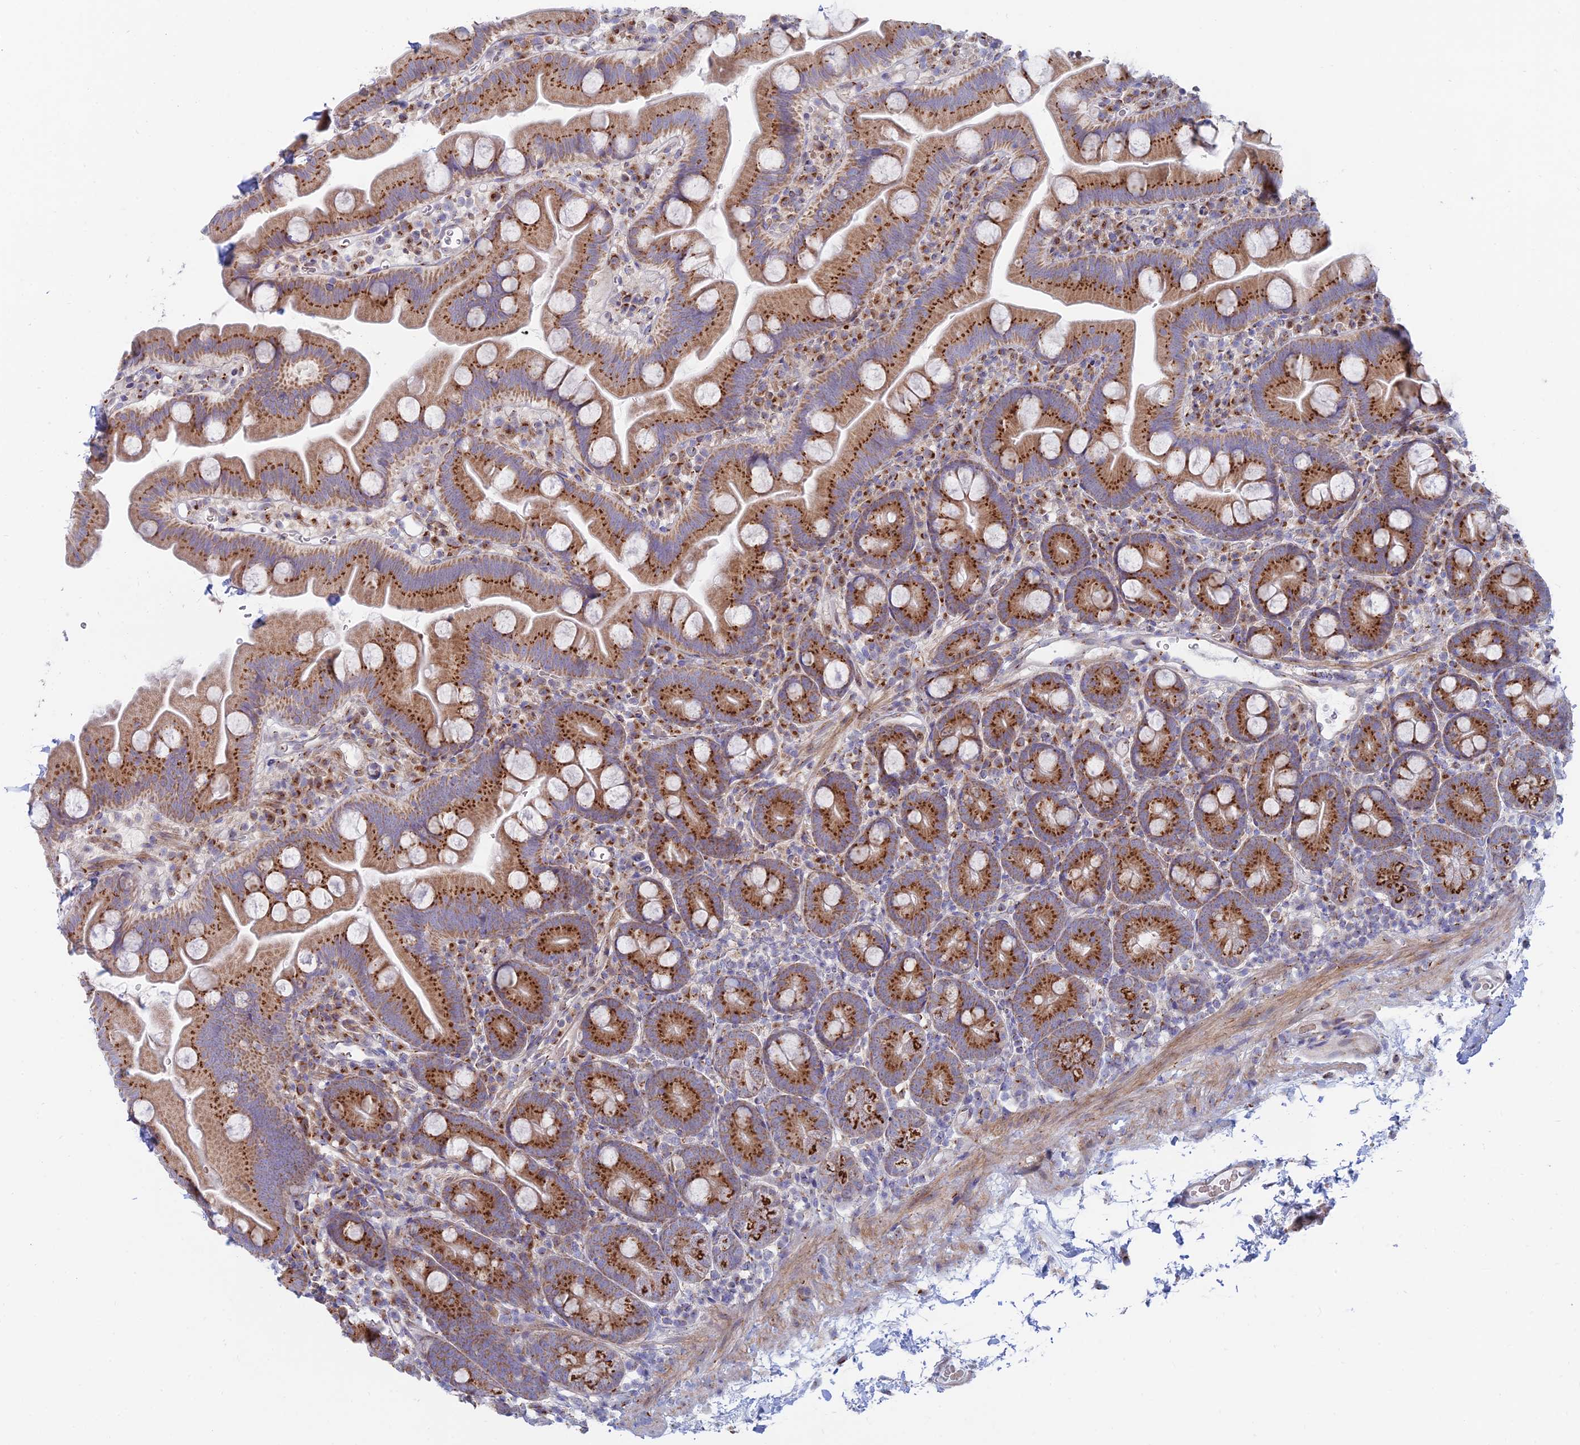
{"staining": {"intensity": "strong", "quantity": ">75%", "location": "cytoplasmic/membranous"}, "tissue": "small intestine", "cell_type": "Glandular cells", "image_type": "normal", "snomed": [{"axis": "morphology", "description": "Normal tissue, NOS"}, {"axis": "topography", "description": "Small intestine"}], "caption": "Strong cytoplasmic/membranous expression for a protein is seen in about >75% of glandular cells of normal small intestine using immunohistochemistry.", "gene": "ENSG00000267561", "patient": {"sex": "female", "age": 68}}